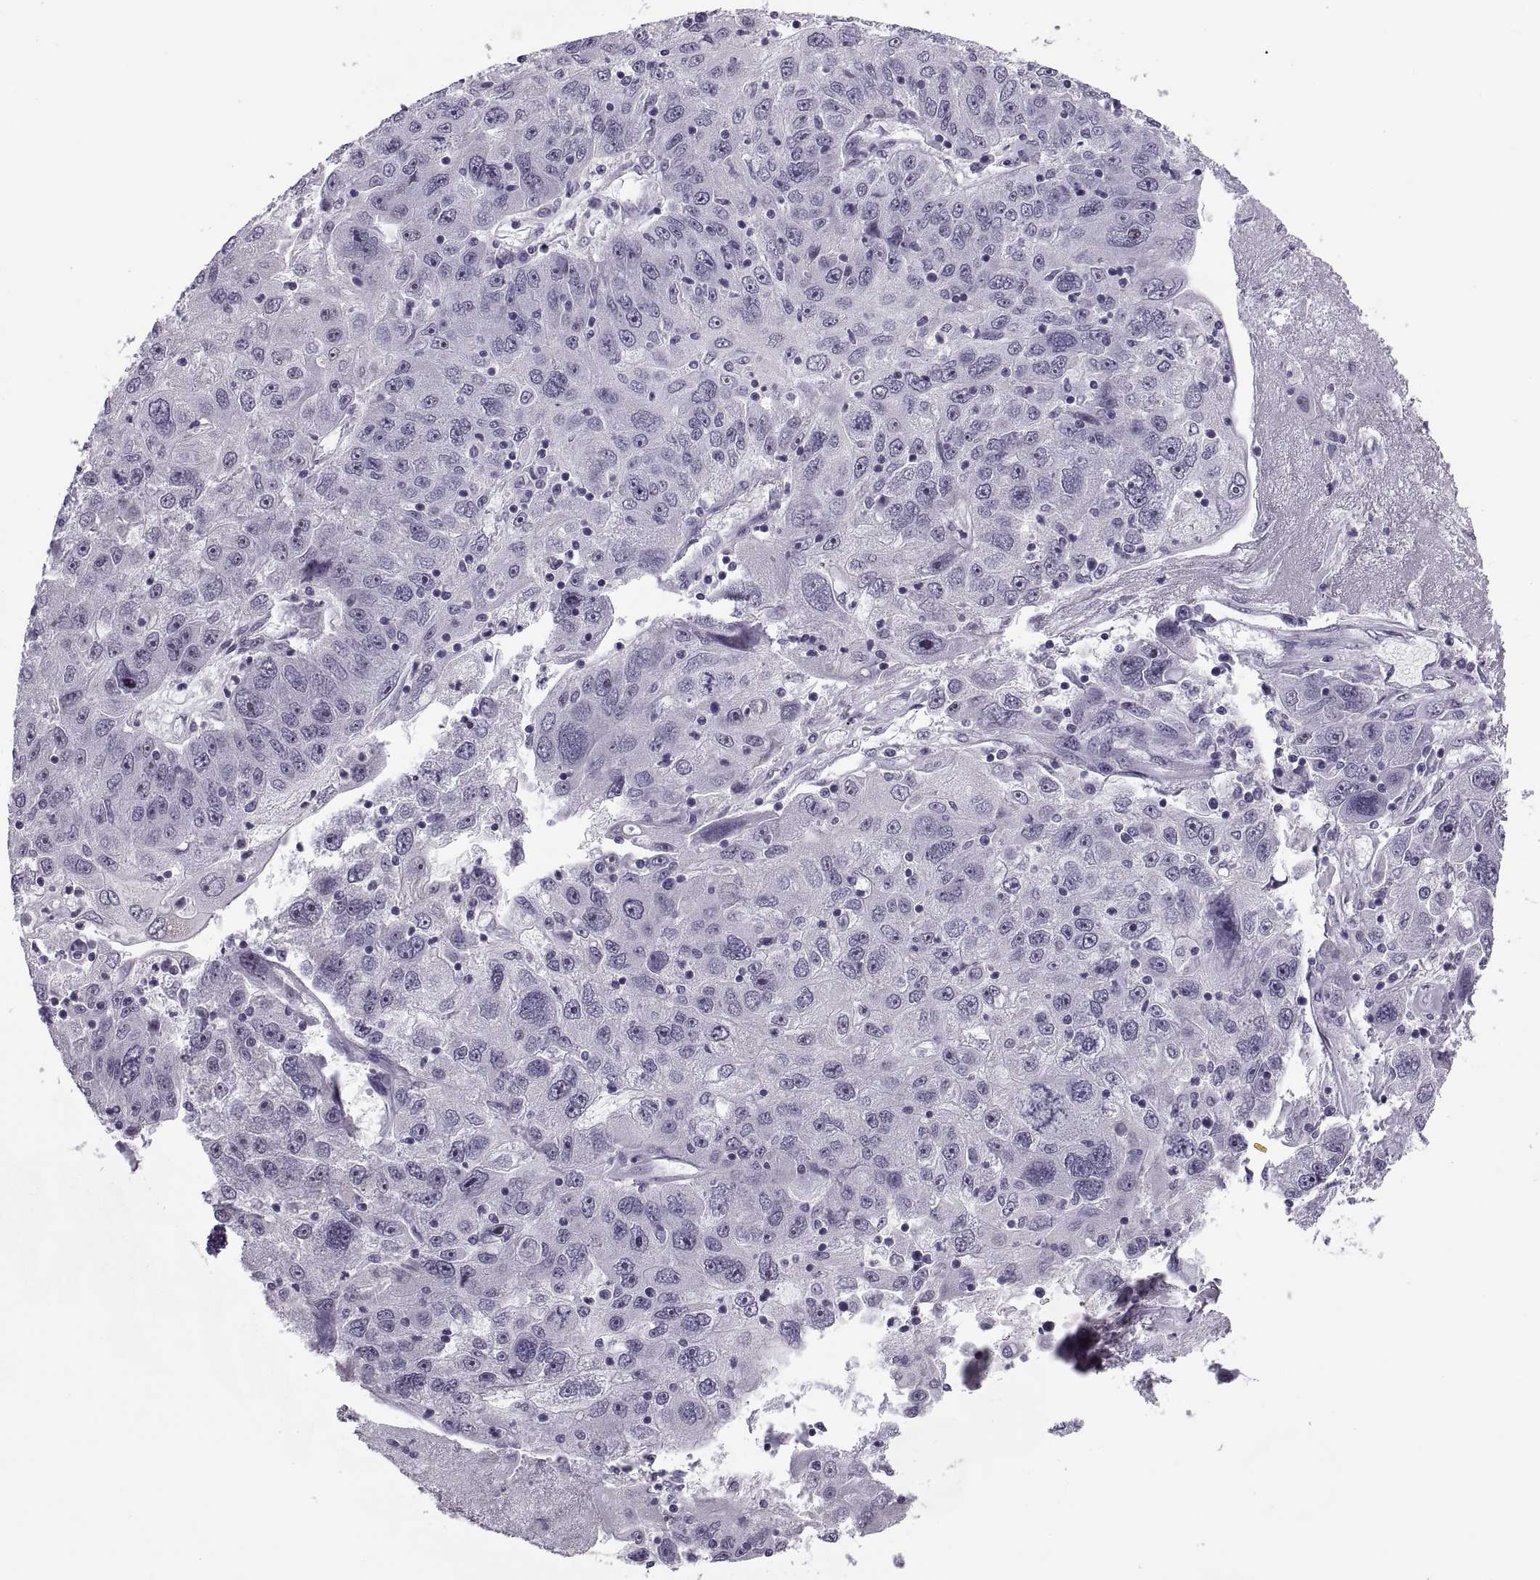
{"staining": {"intensity": "negative", "quantity": "none", "location": "none"}, "tissue": "stomach cancer", "cell_type": "Tumor cells", "image_type": "cancer", "snomed": [{"axis": "morphology", "description": "Adenocarcinoma, NOS"}, {"axis": "topography", "description": "Stomach"}], "caption": "Photomicrograph shows no protein staining in tumor cells of stomach adenocarcinoma tissue.", "gene": "TBC1D3G", "patient": {"sex": "male", "age": 56}}